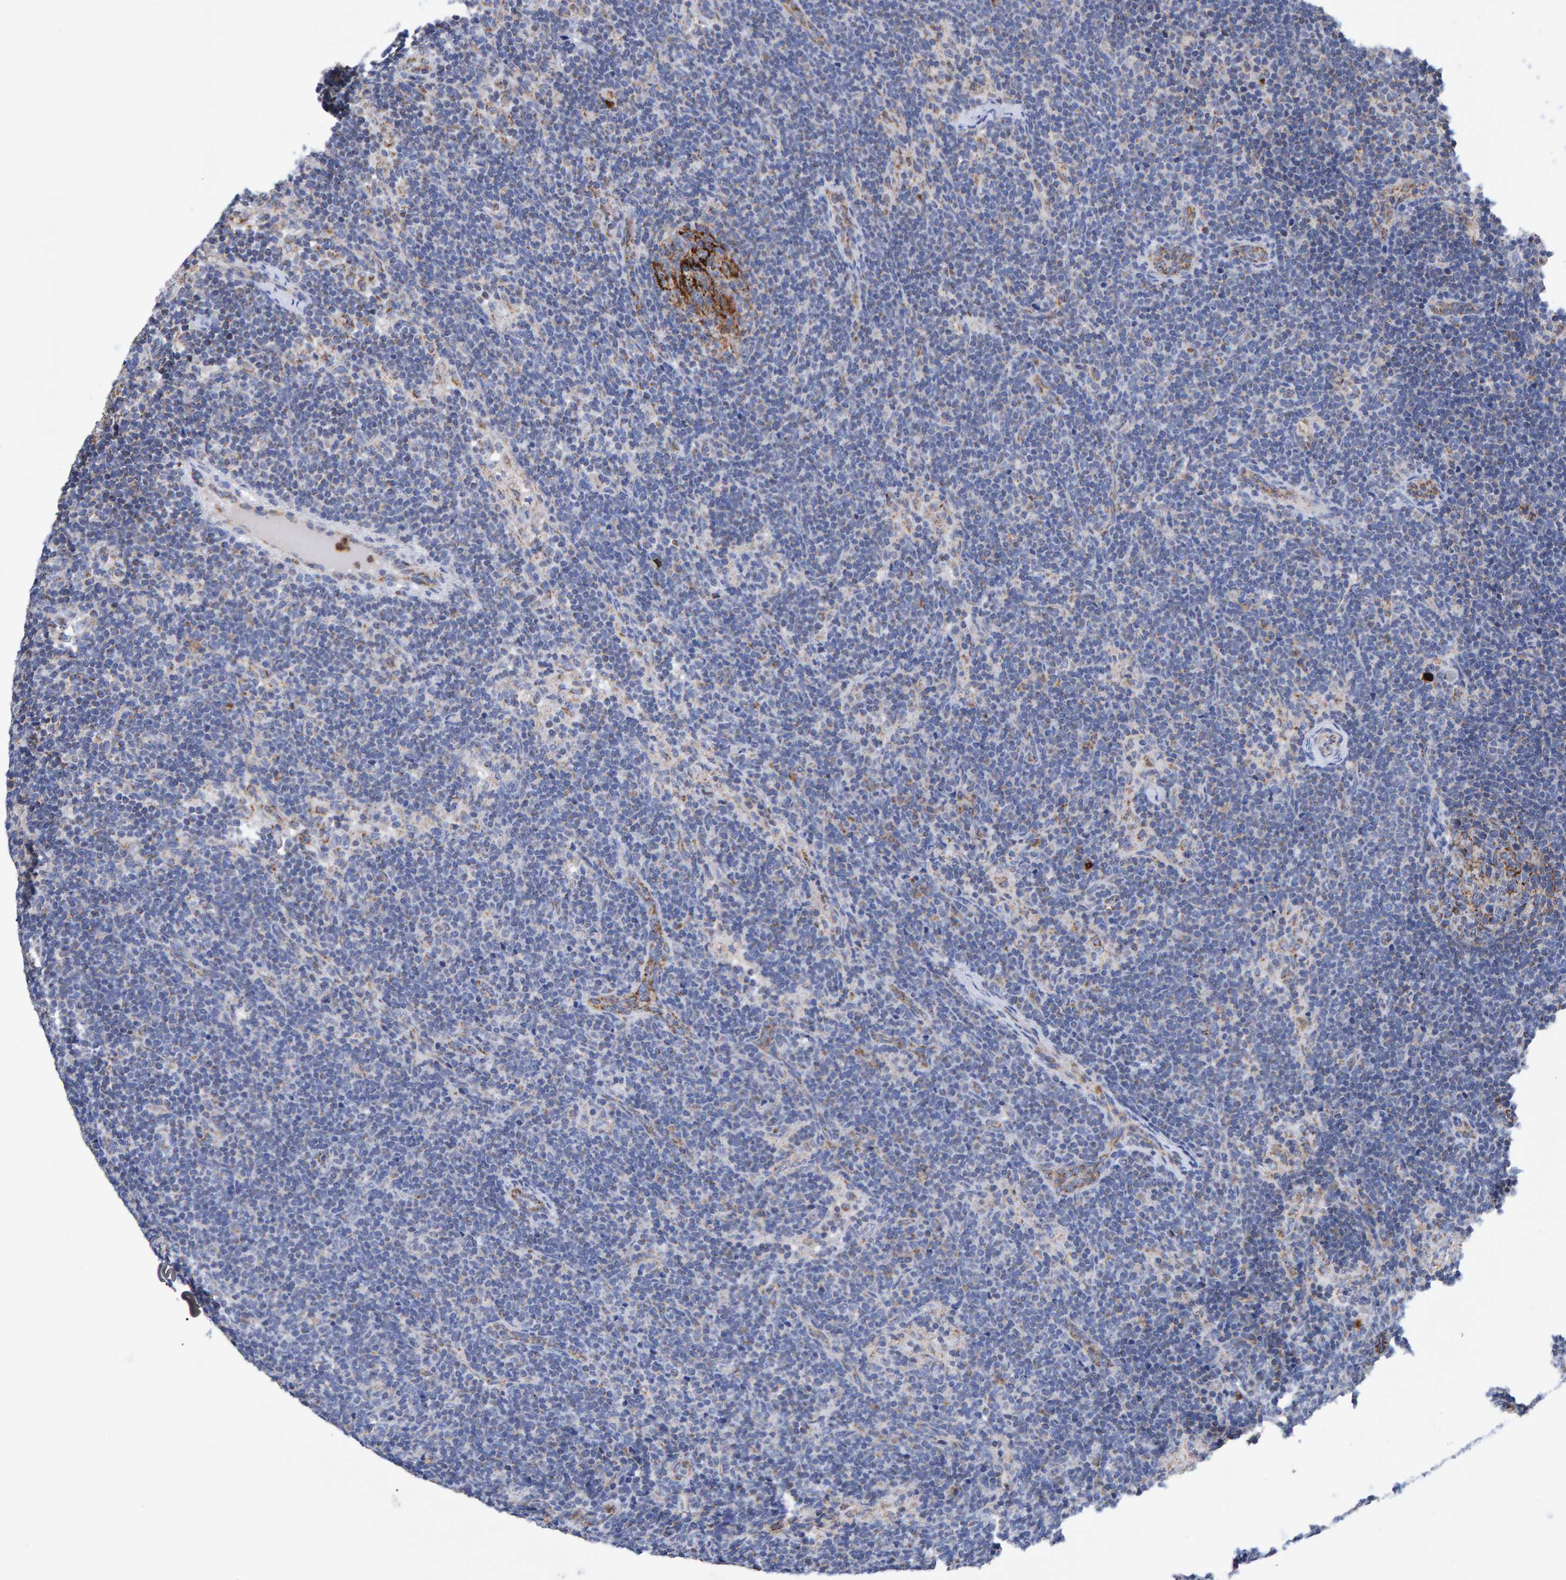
{"staining": {"intensity": "moderate", "quantity": "25%-75%", "location": "cytoplasmic/membranous"}, "tissue": "lymph node", "cell_type": "Germinal center cells", "image_type": "normal", "snomed": [{"axis": "morphology", "description": "Normal tissue, NOS"}, {"axis": "topography", "description": "Lymph node"}], "caption": "Immunohistochemical staining of unremarkable lymph node reveals moderate cytoplasmic/membranous protein staining in about 25%-75% of germinal center cells. (DAB (3,3'-diaminobenzidine) IHC with brightfield microscopy, high magnification).", "gene": "EFR3A", "patient": {"sex": "female", "age": 22}}